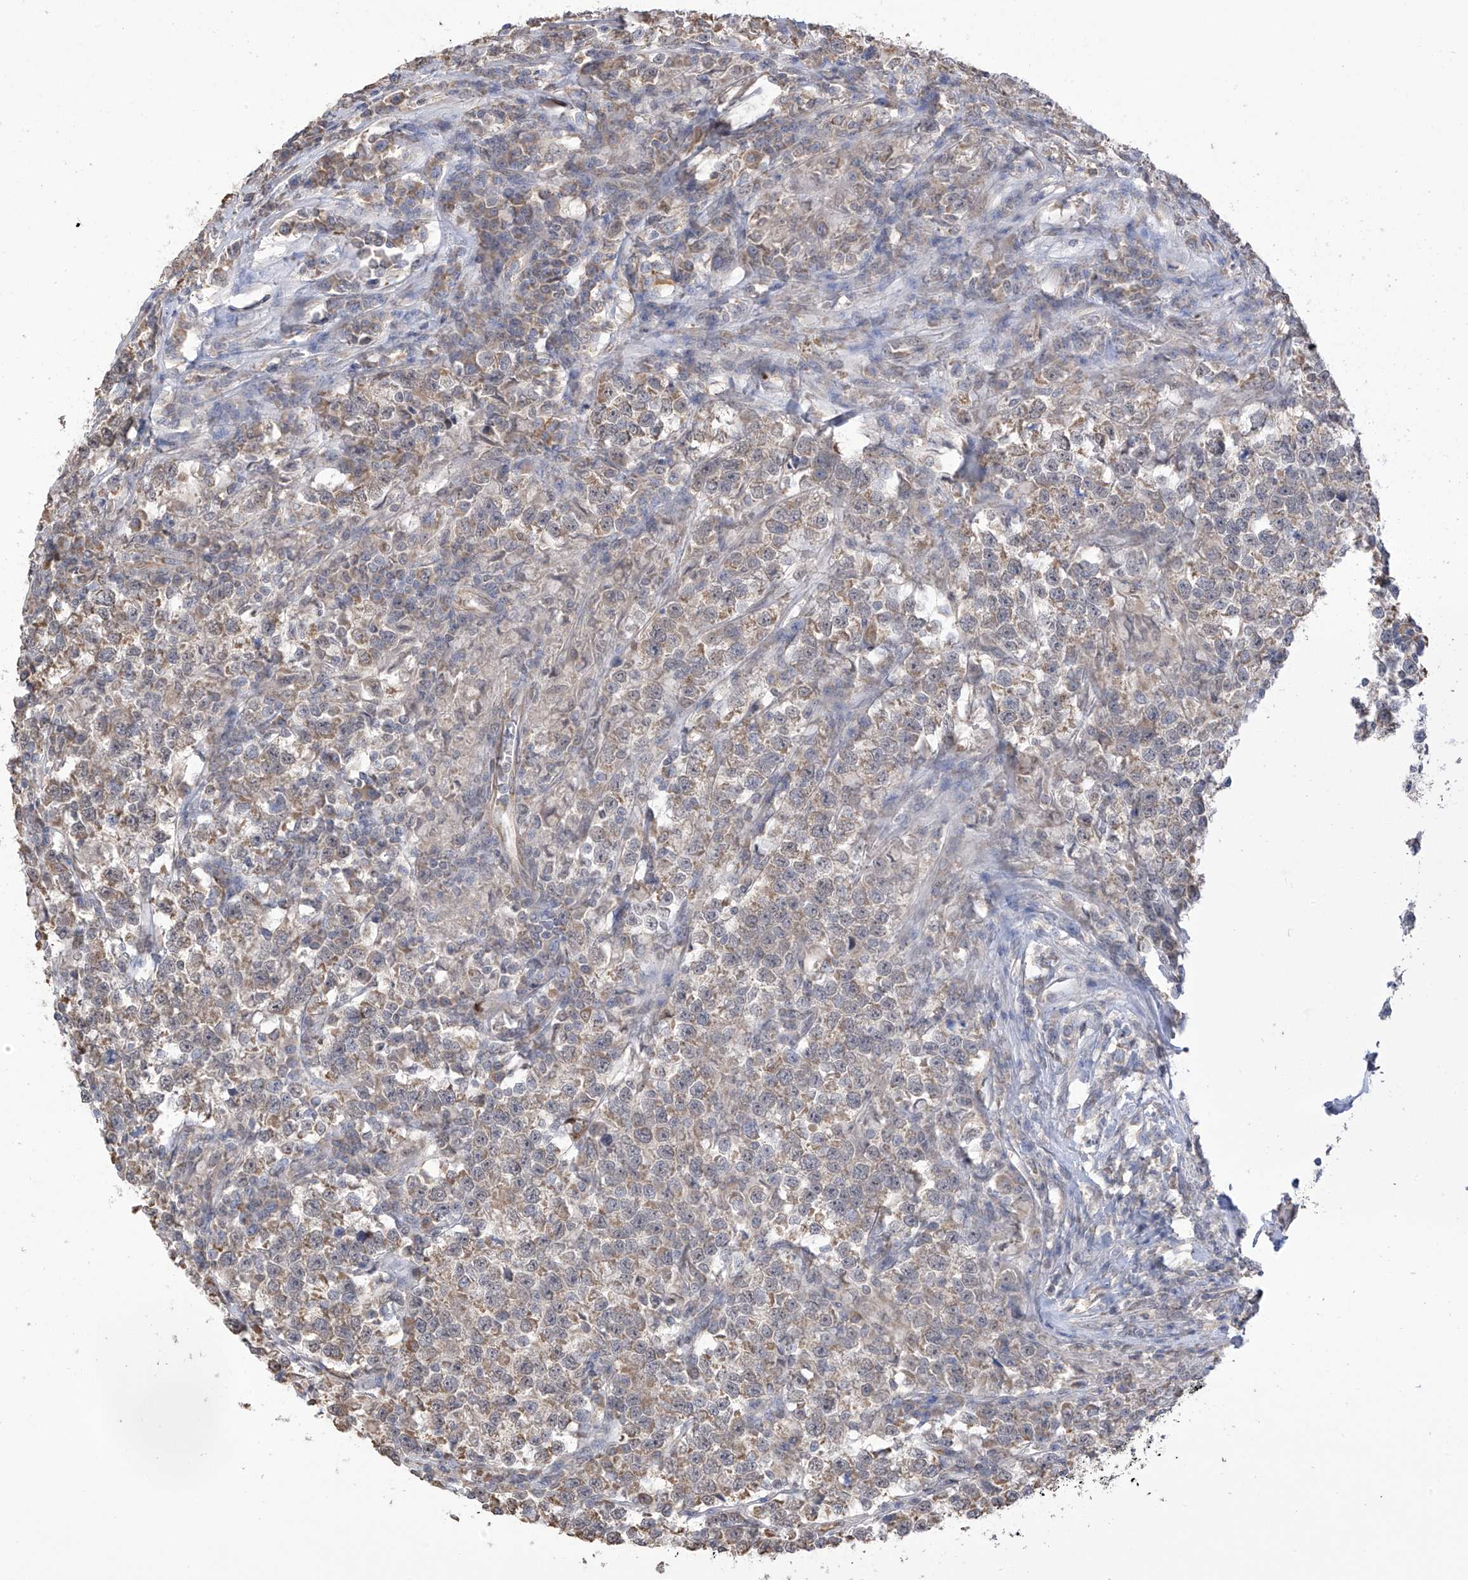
{"staining": {"intensity": "moderate", "quantity": ">75%", "location": "cytoplasmic/membranous"}, "tissue": "testis cancer", "cell_type": "Tumor cells", "image_type": "cancer", "snomed": [{"axis": "morphology", "description": "Normal tissue, NOS"}, {"axis": "morphology", "description": "Seminoma, NOS"}, {"axis": "topography", "description": "Testis"}], "caption": "Immunohistochemistry histopathology image of neoplastic tissue: human testis cancer (seminoma) stained using immunohistochemistry (IHC) demonstrates medium levels of moderate protein expression localized specifically in the cytoplasmic/membranous of tumor cells, appearing as a cytoplasmic/membranous brown color.", "gene": "KIAA1522", "patient": {"sex": "male", "age": 43}}